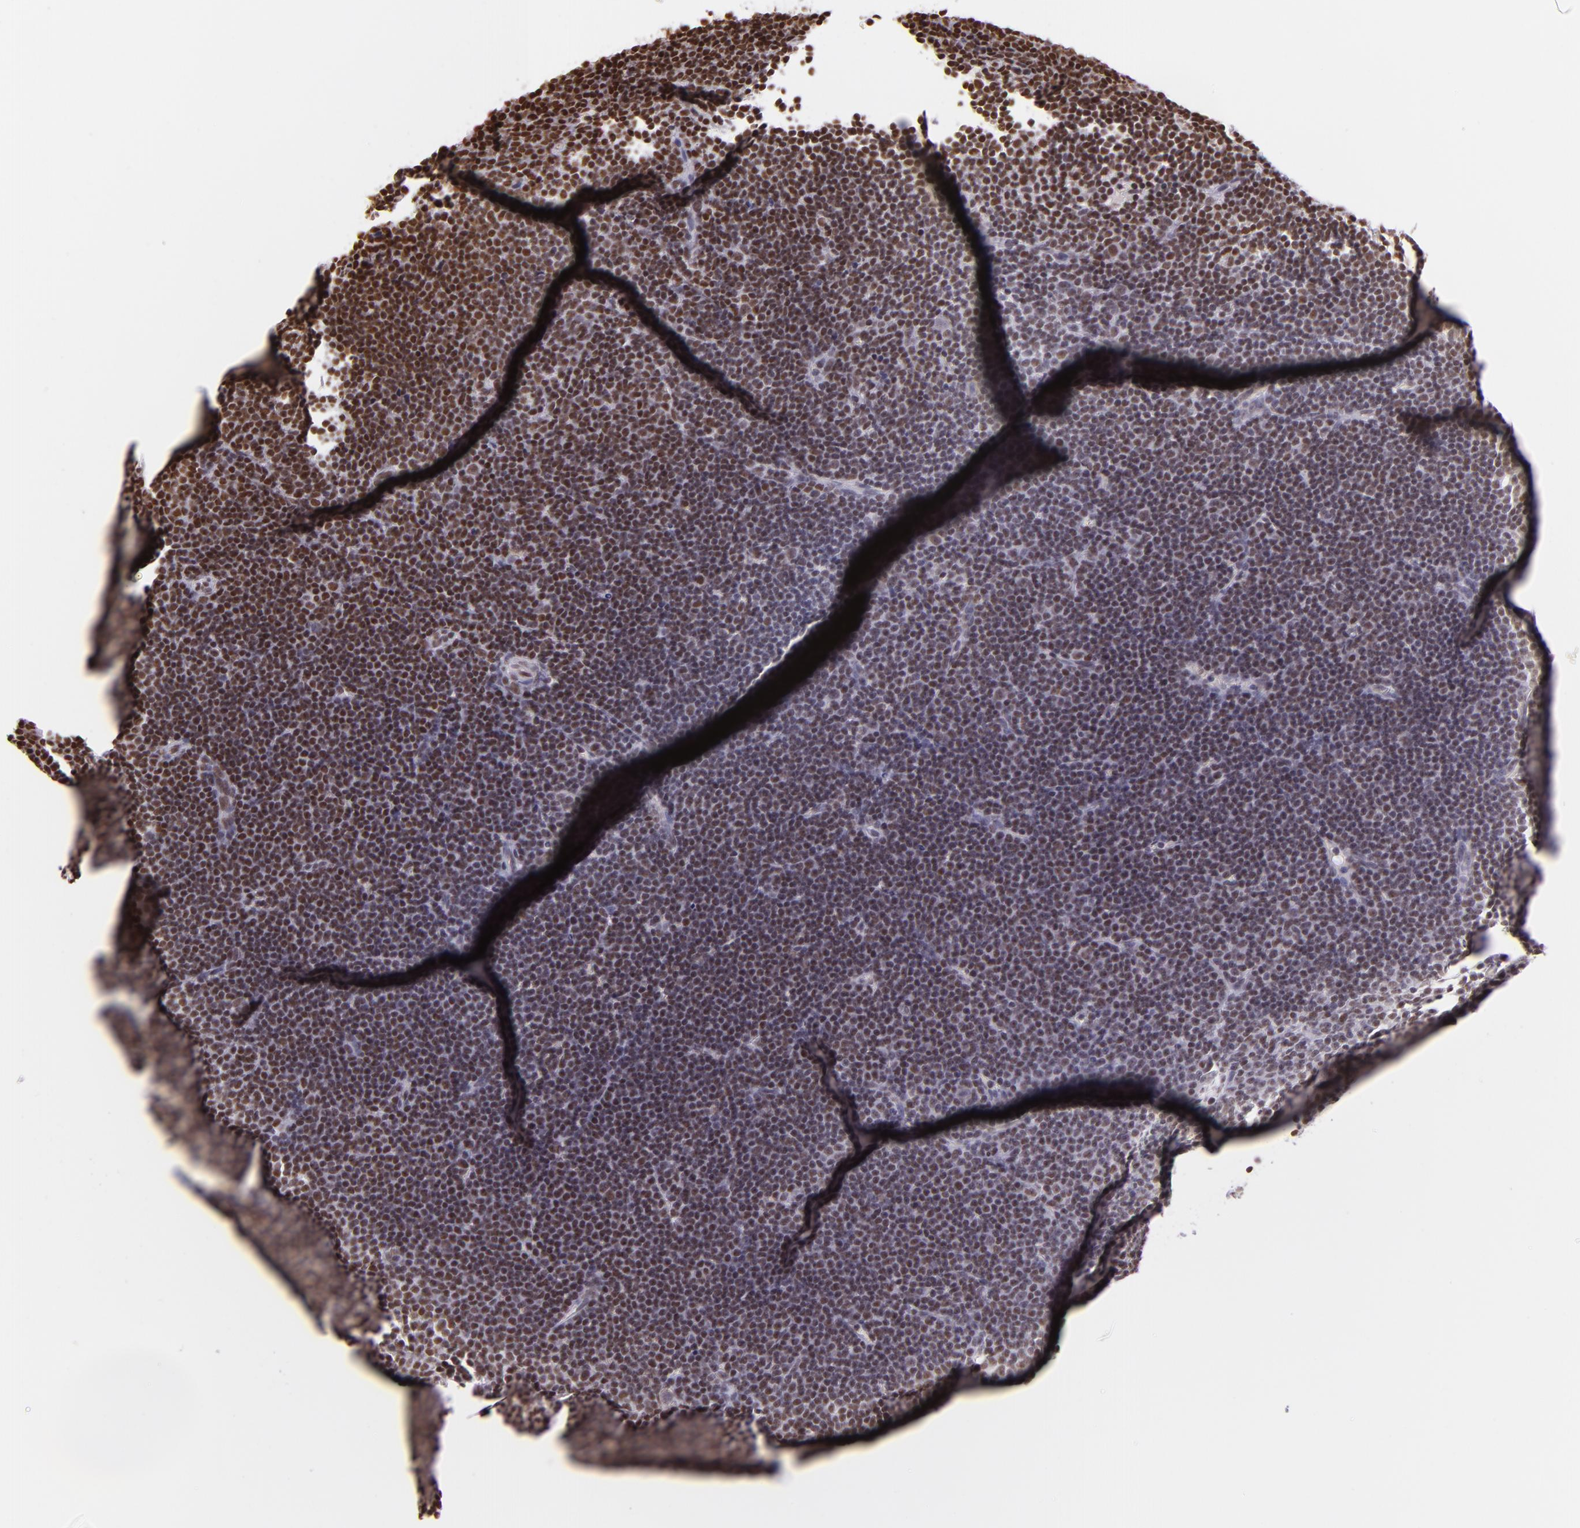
{"staining": {"intensity": "moderate", "quantity": ">75%", "location": "nuclear"}, "tissue": "lymphoma", "cell_type": "Tumor cells", "image_type": "cancer", "snomed": [{"axis": "morphology", "description": "Malignant lymphoma, non-Hodgkin's type, Low grade"}, {"axis": "topography", "description": "Lymph node"}], "caption": "A micrograph showing moderate nuclear positivity in approximately >75% of tumor cells in lymphoma, as visualized by brown immunohistochemical staining.", "gene": "USF1", "patient": {"sex": "male", "age": 57}}